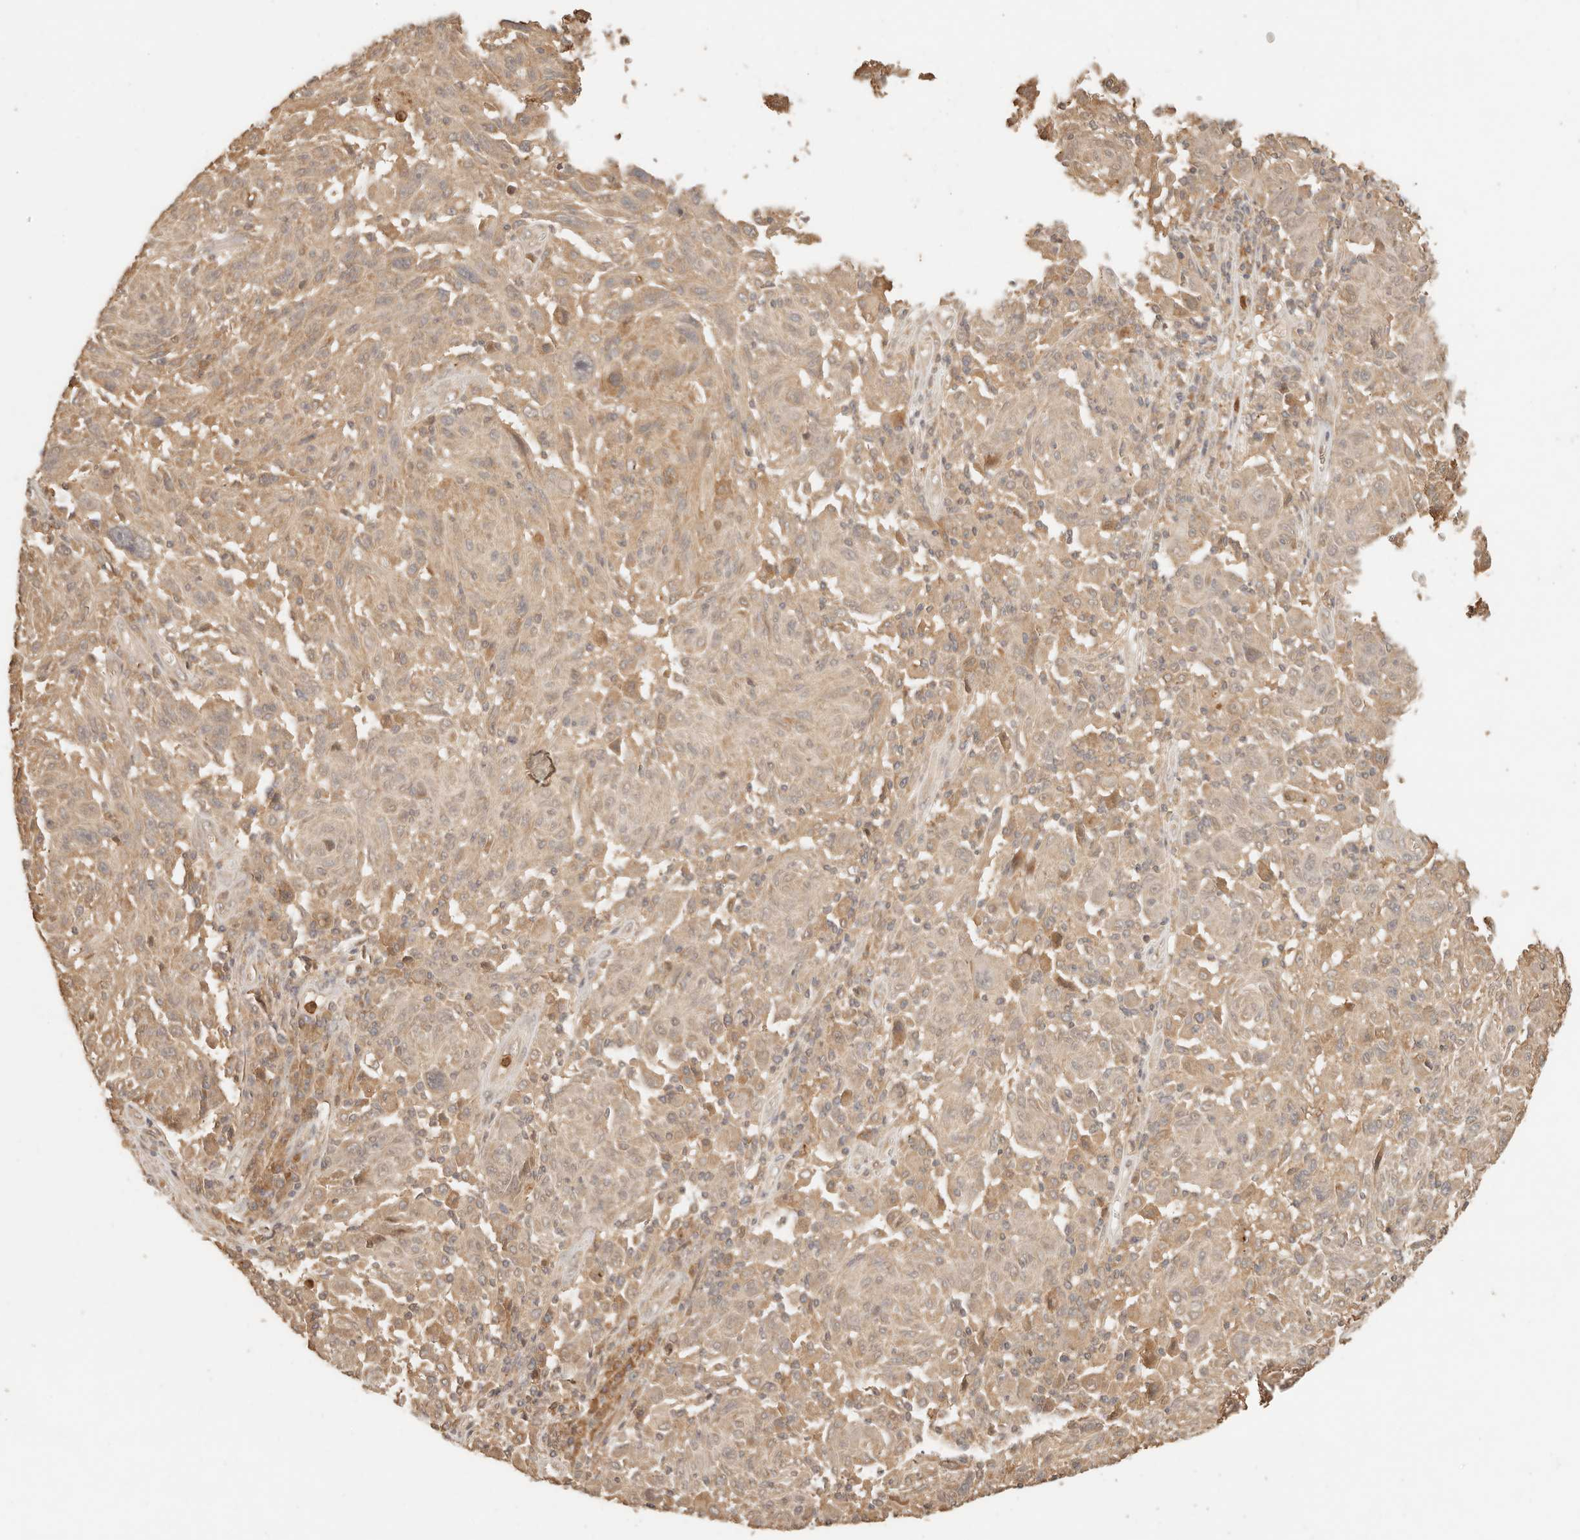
{"staining": {"intensity": "weak", "quantity": ">75%", "location": "cytoplasmic/membranous"}, "tissue": "melanoma", "cell_type": "Tumor cells", "image_type": "cancer", "snomed": [{"axis": "morphology", "description": "Malignant melanoma, NOS"}, {"axis": "topography", "description": "Skin"}], "caption": "Malignant melanoma was stained to show a protein in brown. There is low levels of weak cytoplasmic/membranous expression in about >75% of tumor cells.", "gene": "INTS11", "patient": {"sex": "male", "age": 53}}